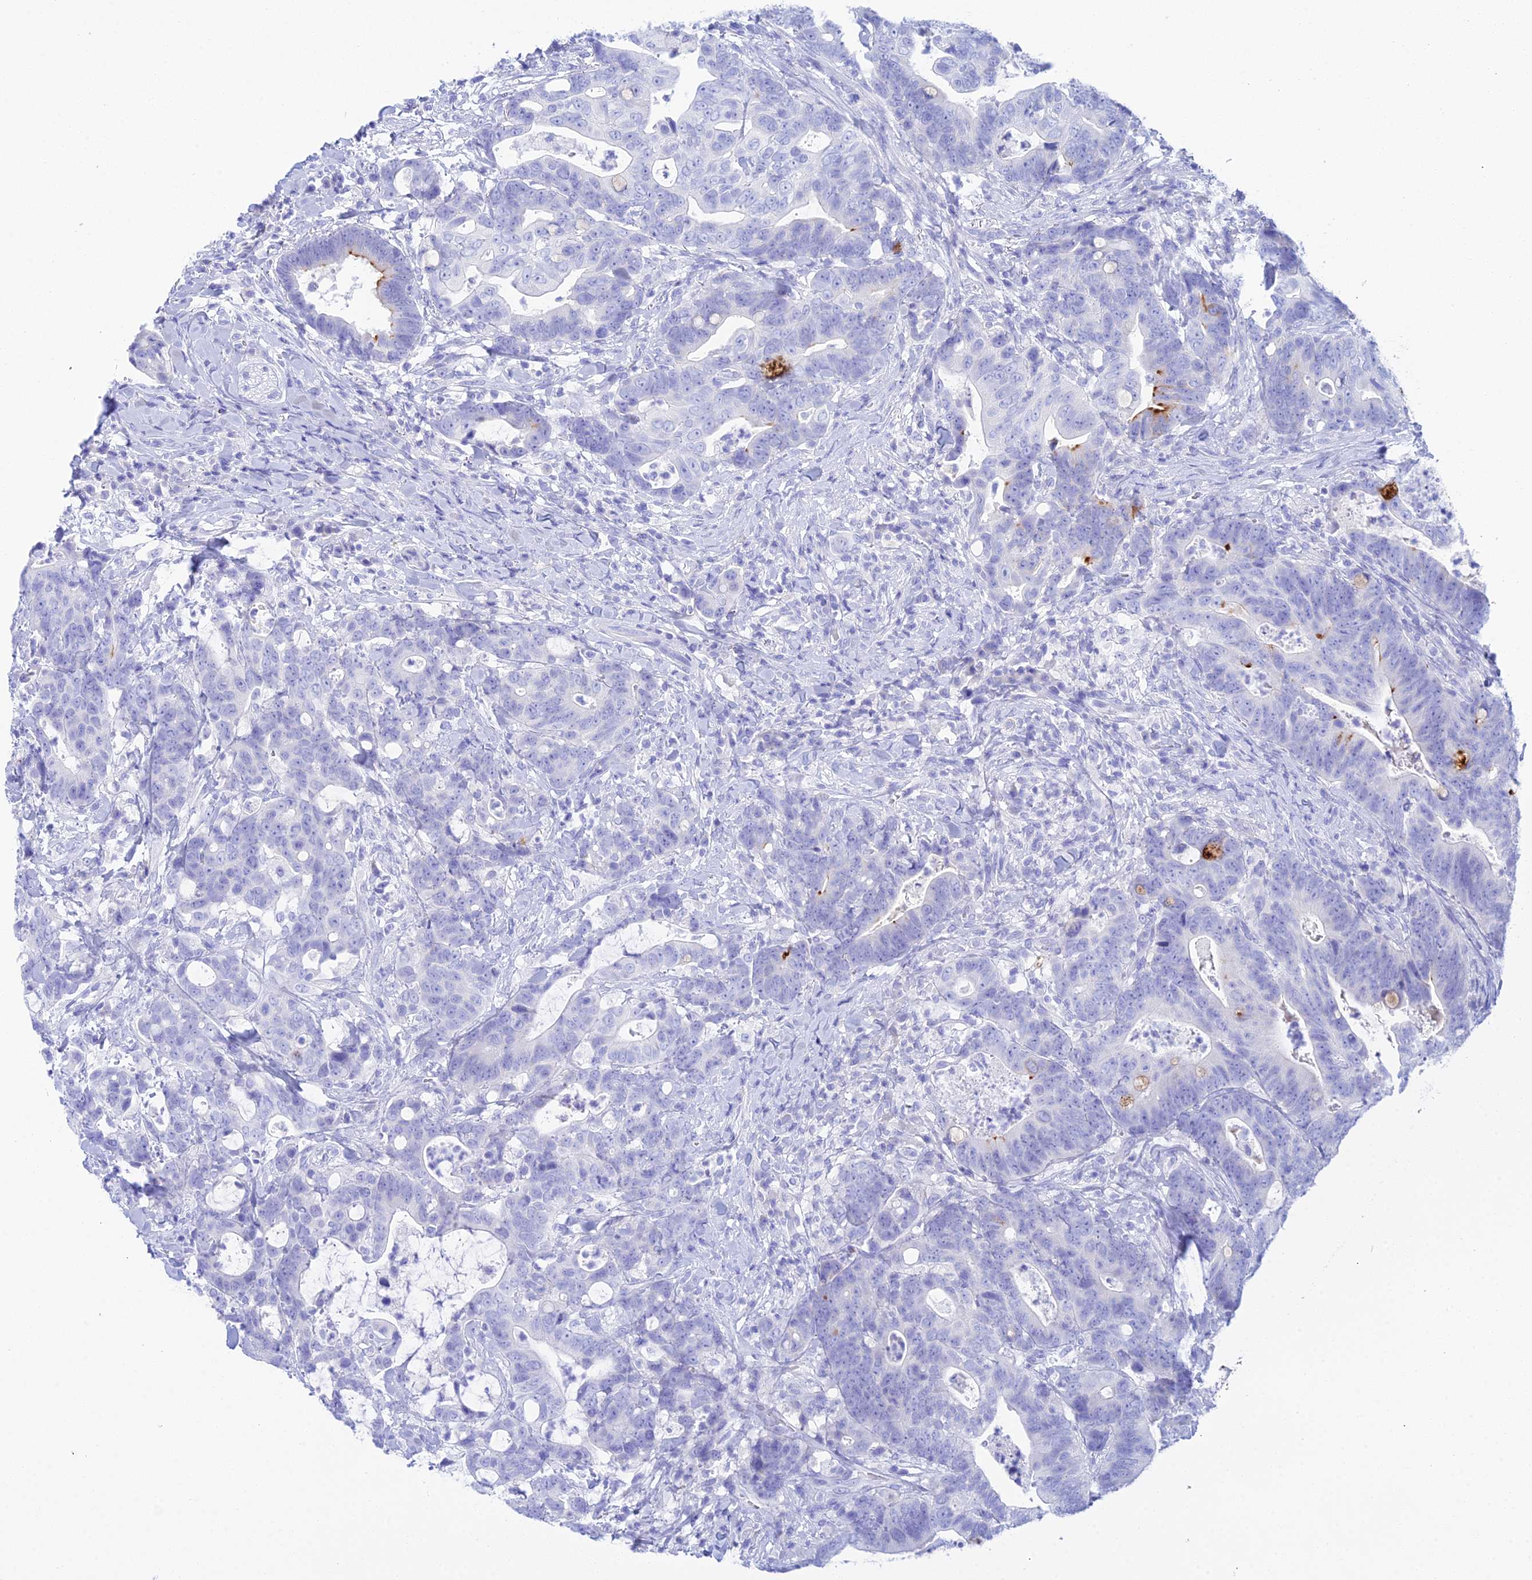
{"staining": {"intensity": "negative", "quantity": "none", "location": "none"}, "tissue": "colorectal cancer", "cell_type": "Tumor cells", "image_type": "cancer", "snomed": [{"axis": "morphology", "description": "Adenocarcinoma, NOS"}, {"axis": "topography", "description": "Colon"}], "caption": "This micrograph is of adenocarcinoma (colorectal) stained with immunohistochemistry to label a protein in brown with the nuclei are counter-stained blue. There is no positivity in tumor cells. (DAB (3,3'-diaminobenzidine) immunohistochemistry, high magnification).", "gene": "REG1A", "patient": {"sex": "female", "age": 82}}